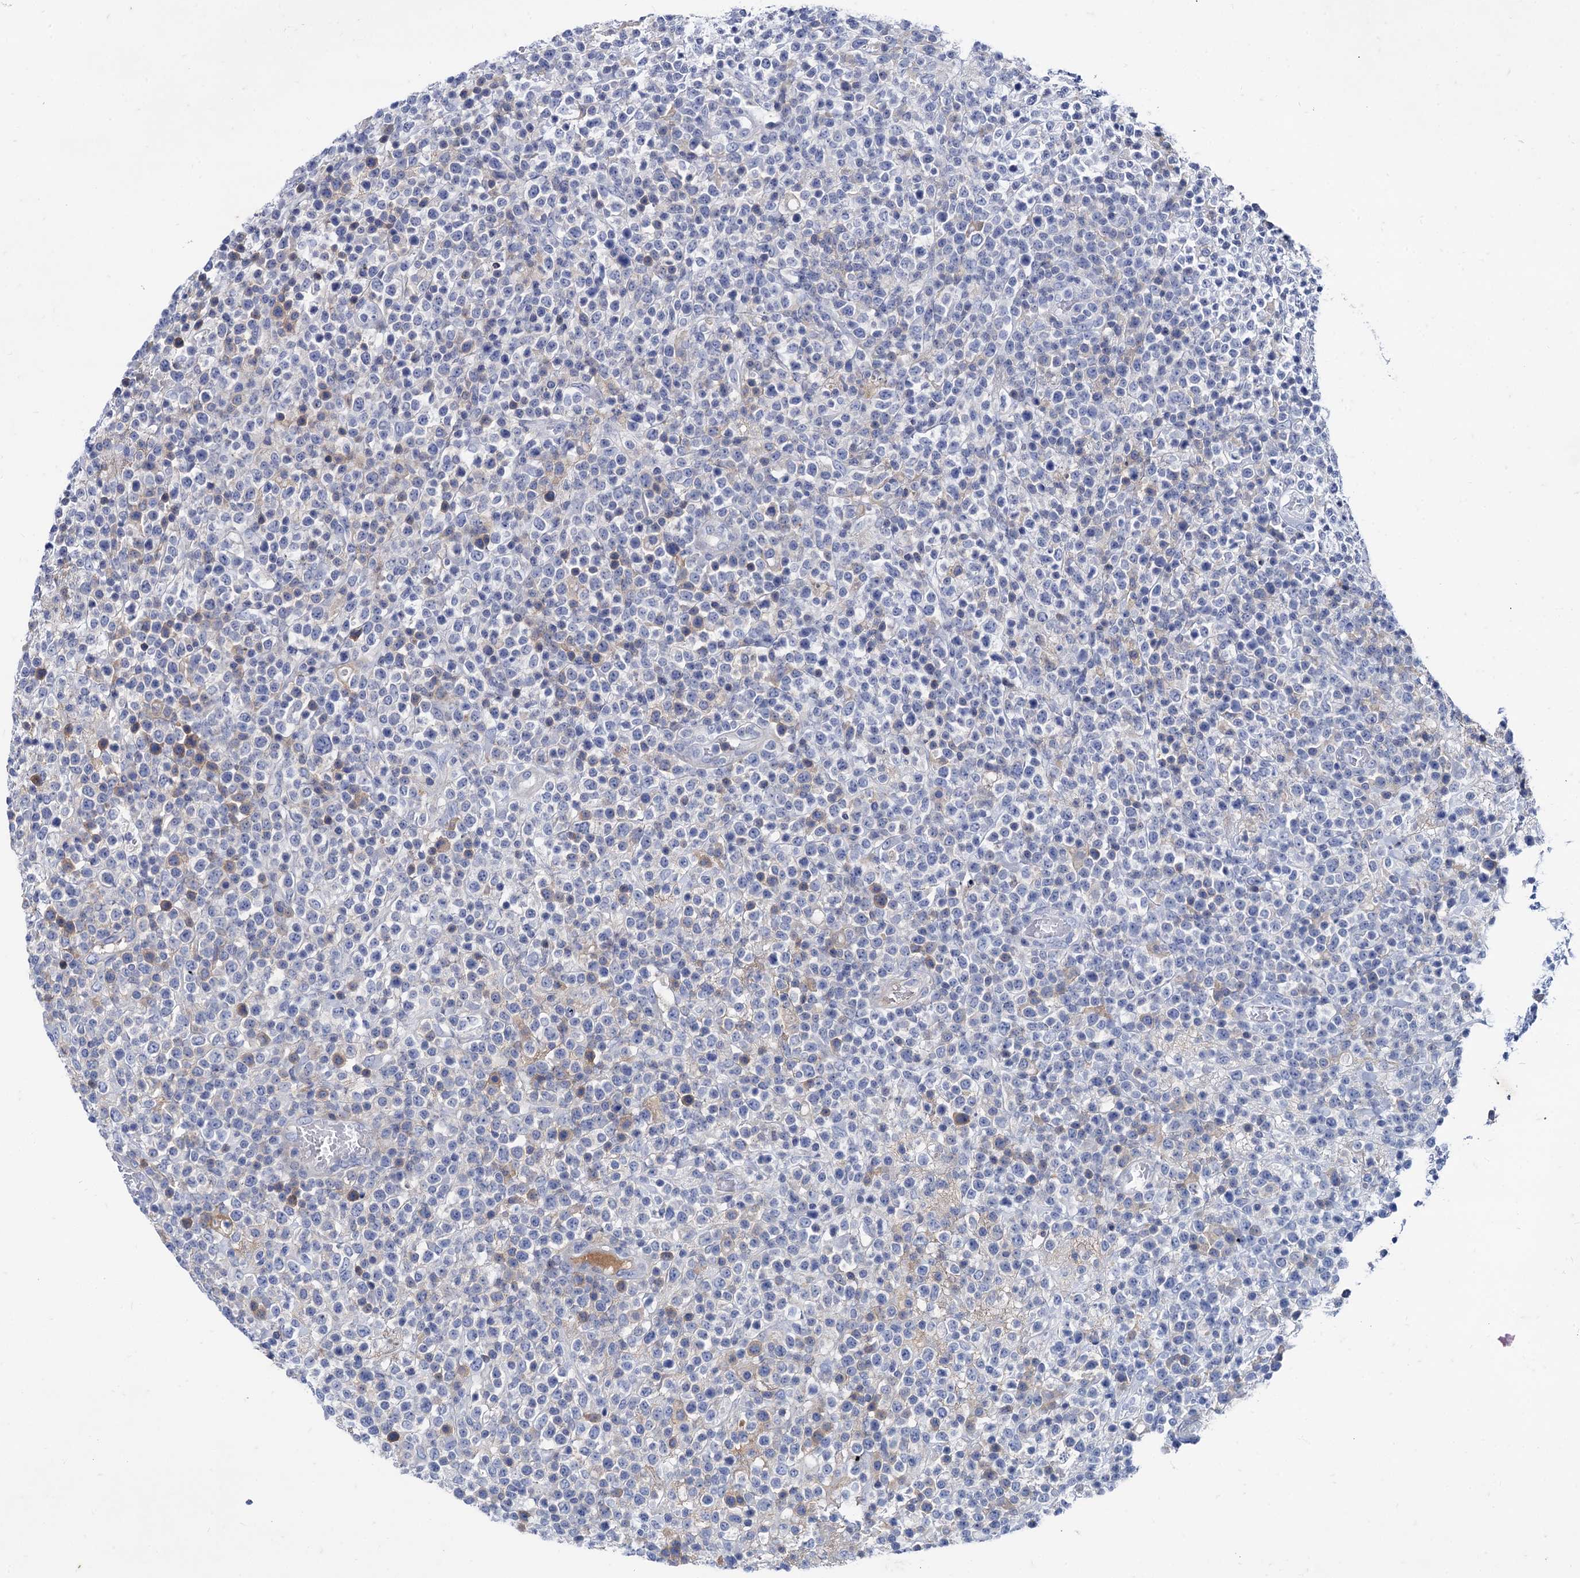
{"staining": {"intensity": "negative", "quantity": "none", "location": "none"}, "tissue": "lymphoma", "cell_type": "Tumor cells", "image_type": "cancer", "snomed": [{"axis": "morphology", "description": "Malignant lymphoma, non-Hodgkin's type, High grade"}, {"axis": "topography", "description": "Colon"}], "caption": "Immunohistochemistry image of human high-grade malignant lymphoma, non-Hodgkin's type stained for a protein (brown), which displays no staining in tumor cells.", "gene": "TMEM72", "patient": {"sex": "female", "age": 53}}